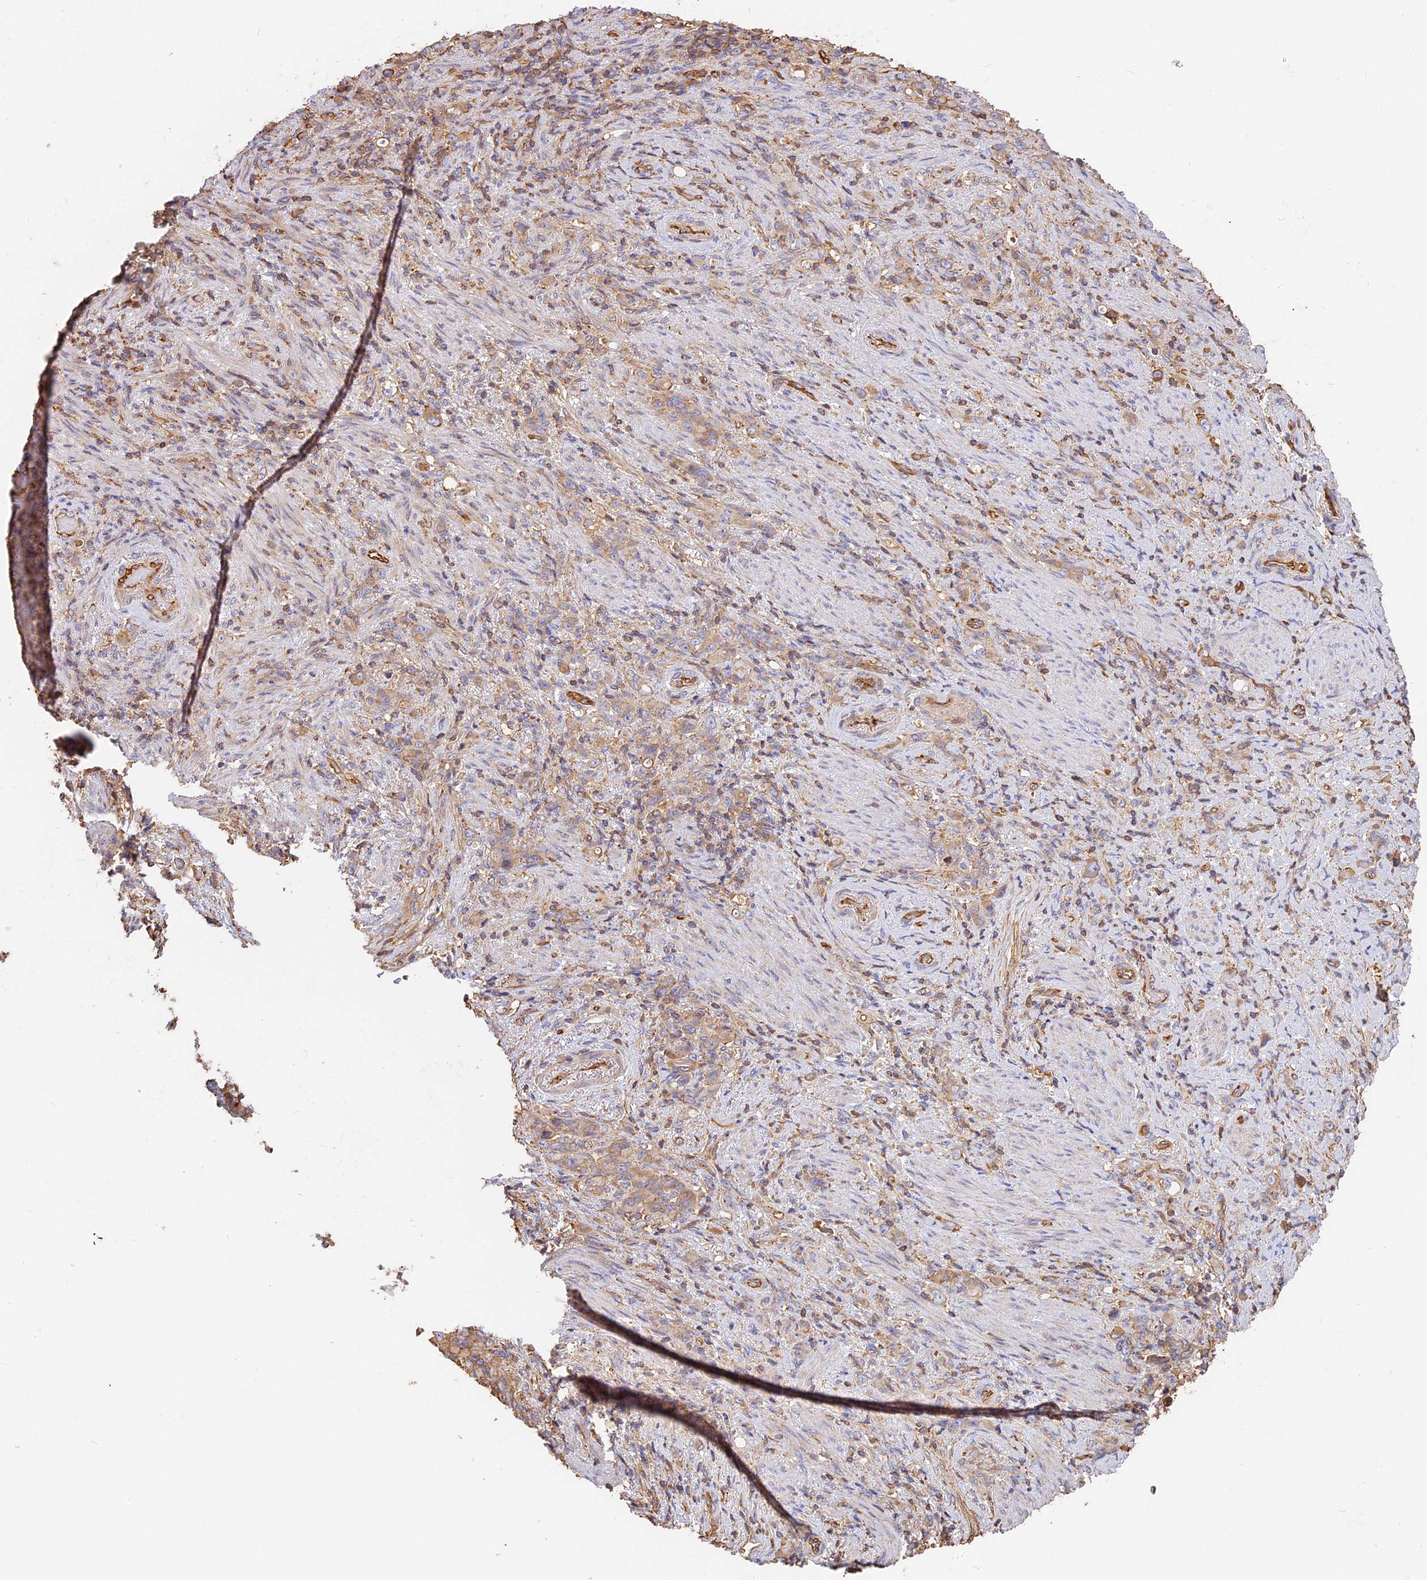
{"staining": {"intensity": "weak", "quantity": ">75%", "location": "cytoplasmic/membranous"}, "tissue": "stomach cancer", "cell_type": "Tumor cells", "image_type": "cancer", "snomed": [{"axis": "morphology", "description": "Adenocarcinoma, NOS"}, {"axis": "topography", "description": "Stomach"}], "caption": "Human stomach cancer stained with a protein marker shows weak staining in tumor cells.", "gene": "VPS18", "patient": {"sex": "female", "age": 79}}